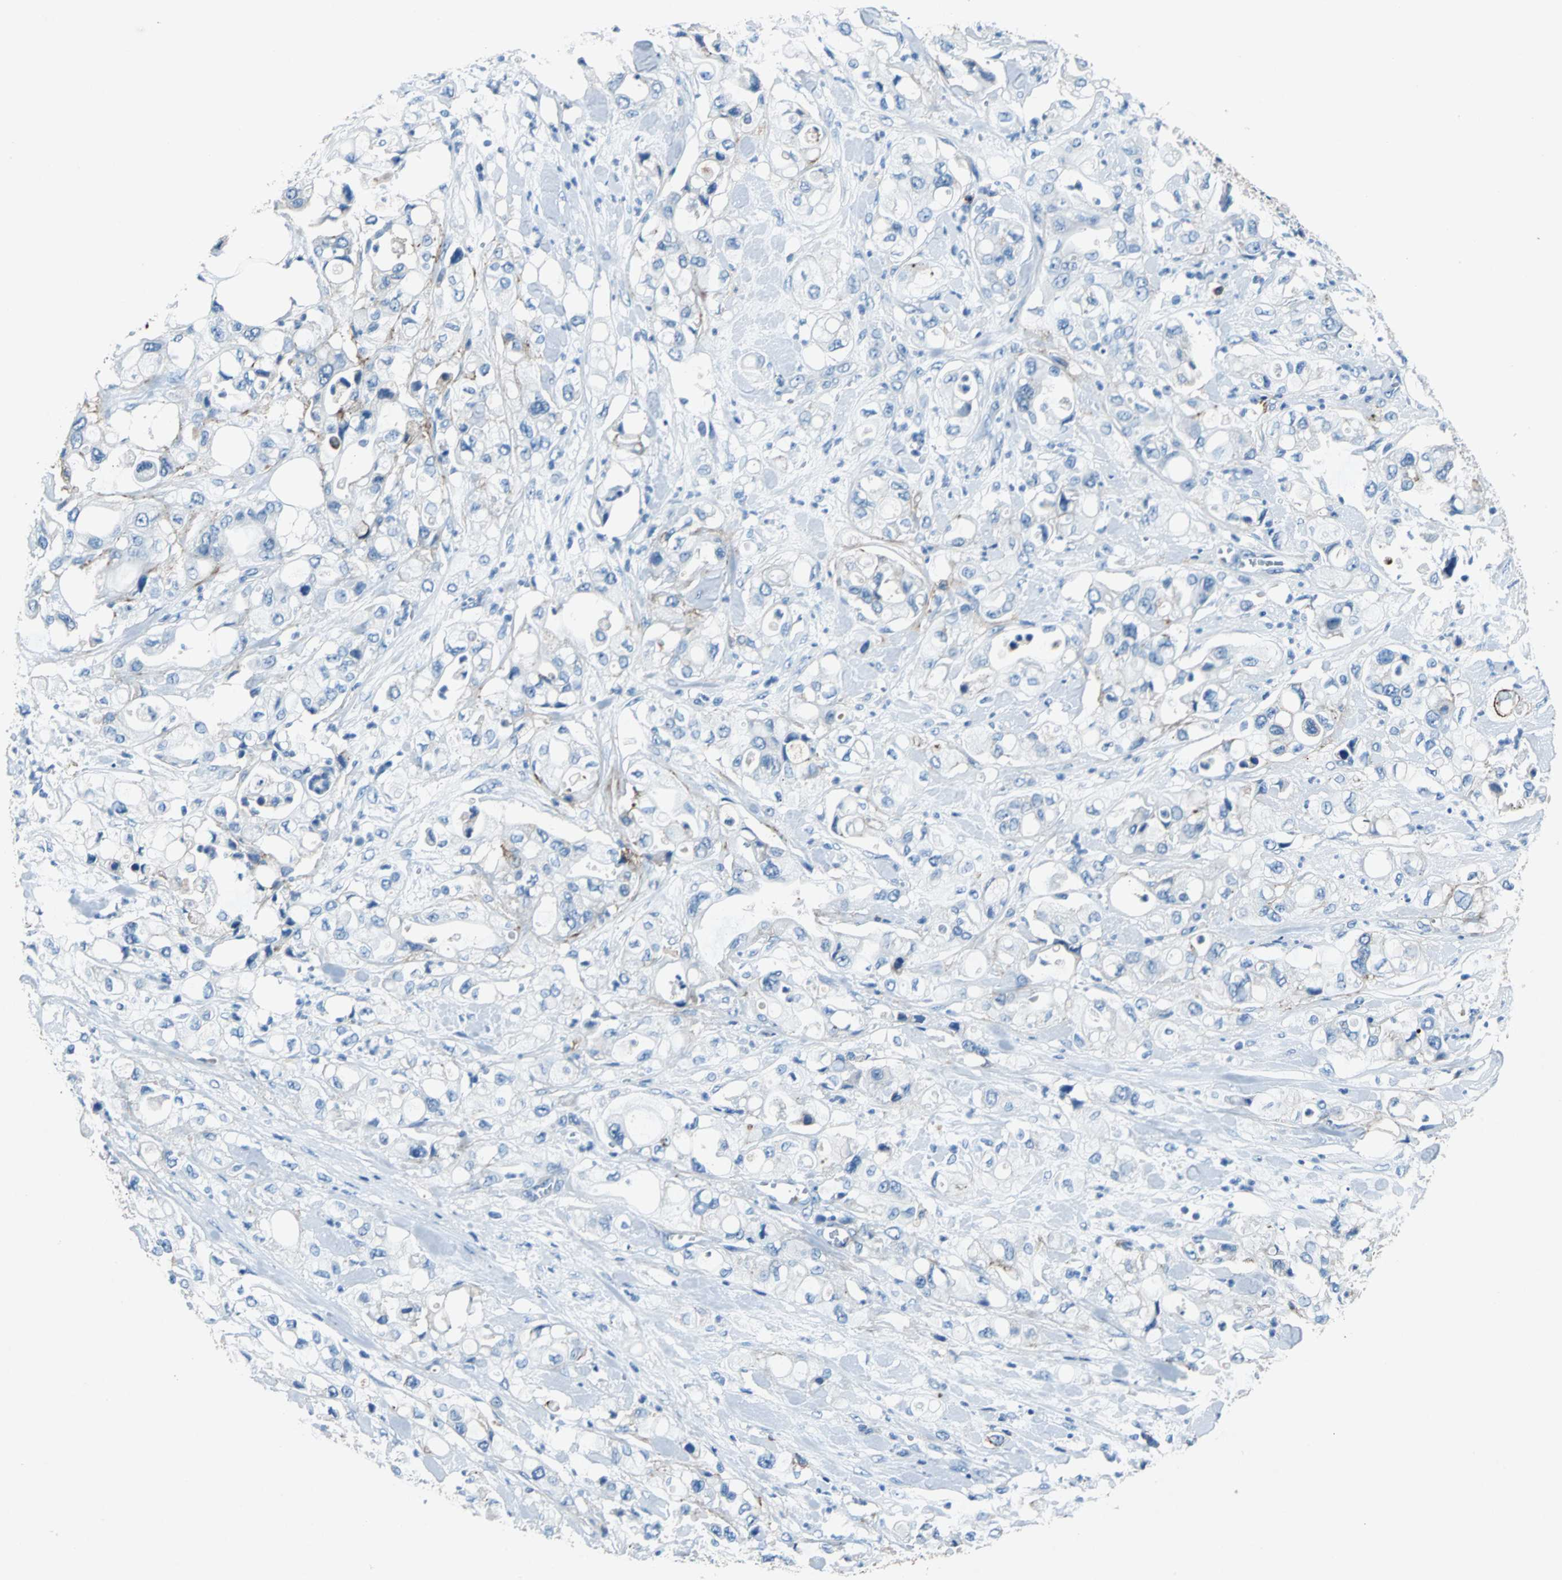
{"staining": {"intensity": "negative", "quantity": "none", "location": "none"}, "tissue": "pancreatic cancer", "cell_type": "Tumor cells", "image_type": "cancer", "snomed": [{"axis": "morphology", "description": "Adenocarcinoma, NOS"}, {"axis": "topography", "description": "Pancreas"}], "caption": "An image of human pancreatic adenocarcinoma is negative for staining in tumor cells. Nuclei are stained in blue.", "gene": "RPS13", "patient": {"sex": "male", "age": 70}}